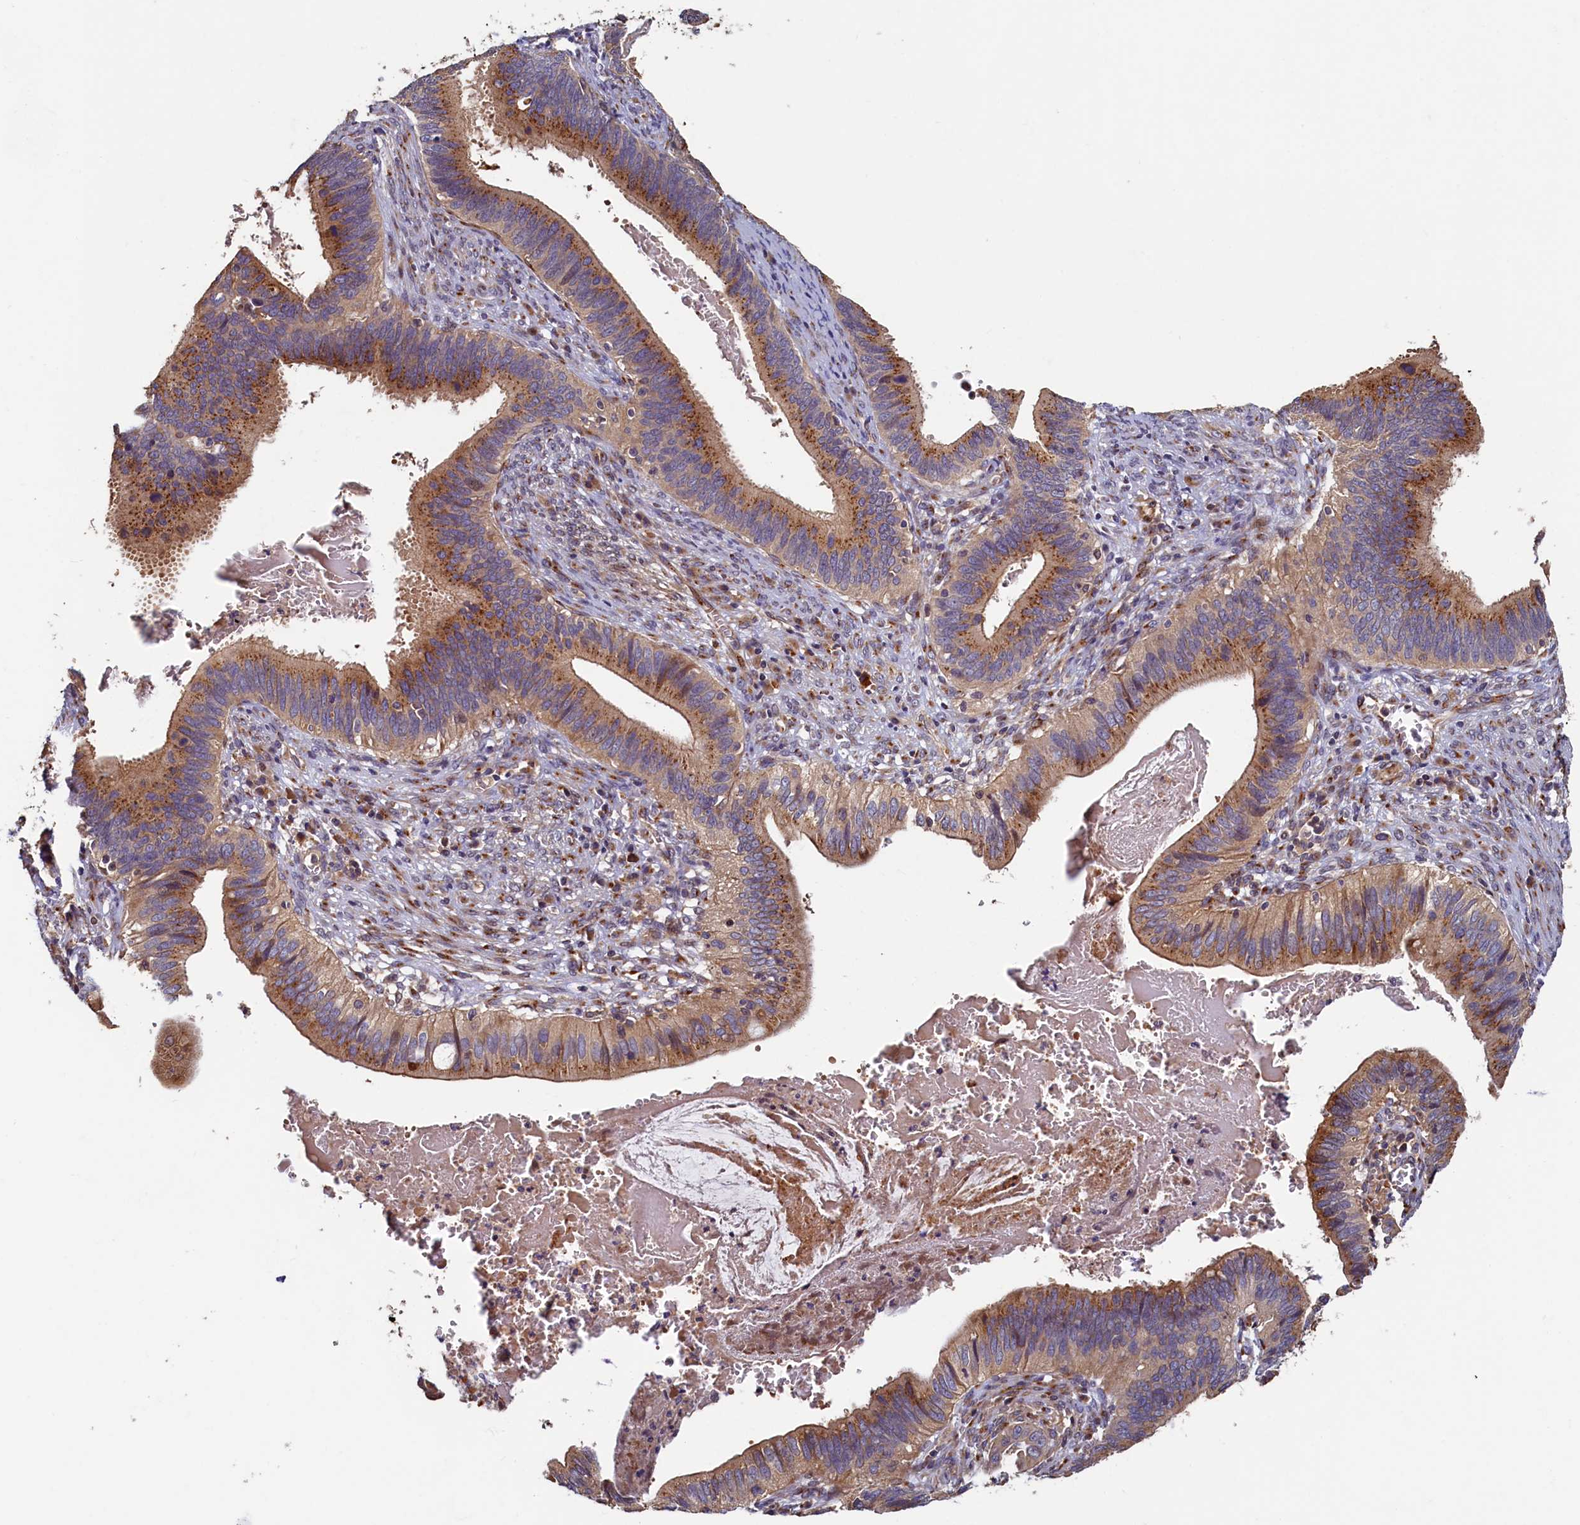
{"staining": {"intensity": "strong", "quantity": ">75%", "location": "cytoplasmic/membranous"}, "tissue": "cervical cancer", "cell_type": "Tumor cells", "image_type": "cancer", "snomed": [{"axis": "morphology", "description": "Adenocarcinoma, NOS"}, {"axis": "topography", "description": "Cervix"}], "caption": "Immunohistochemical staining of cervical cancer (adenocarcinoma) shows strong cytoplasmic/membranous protein expression in about >75% of tumor cells.", "gene": "TMEM181", "patient": {"sex": "female", "age": 42}}